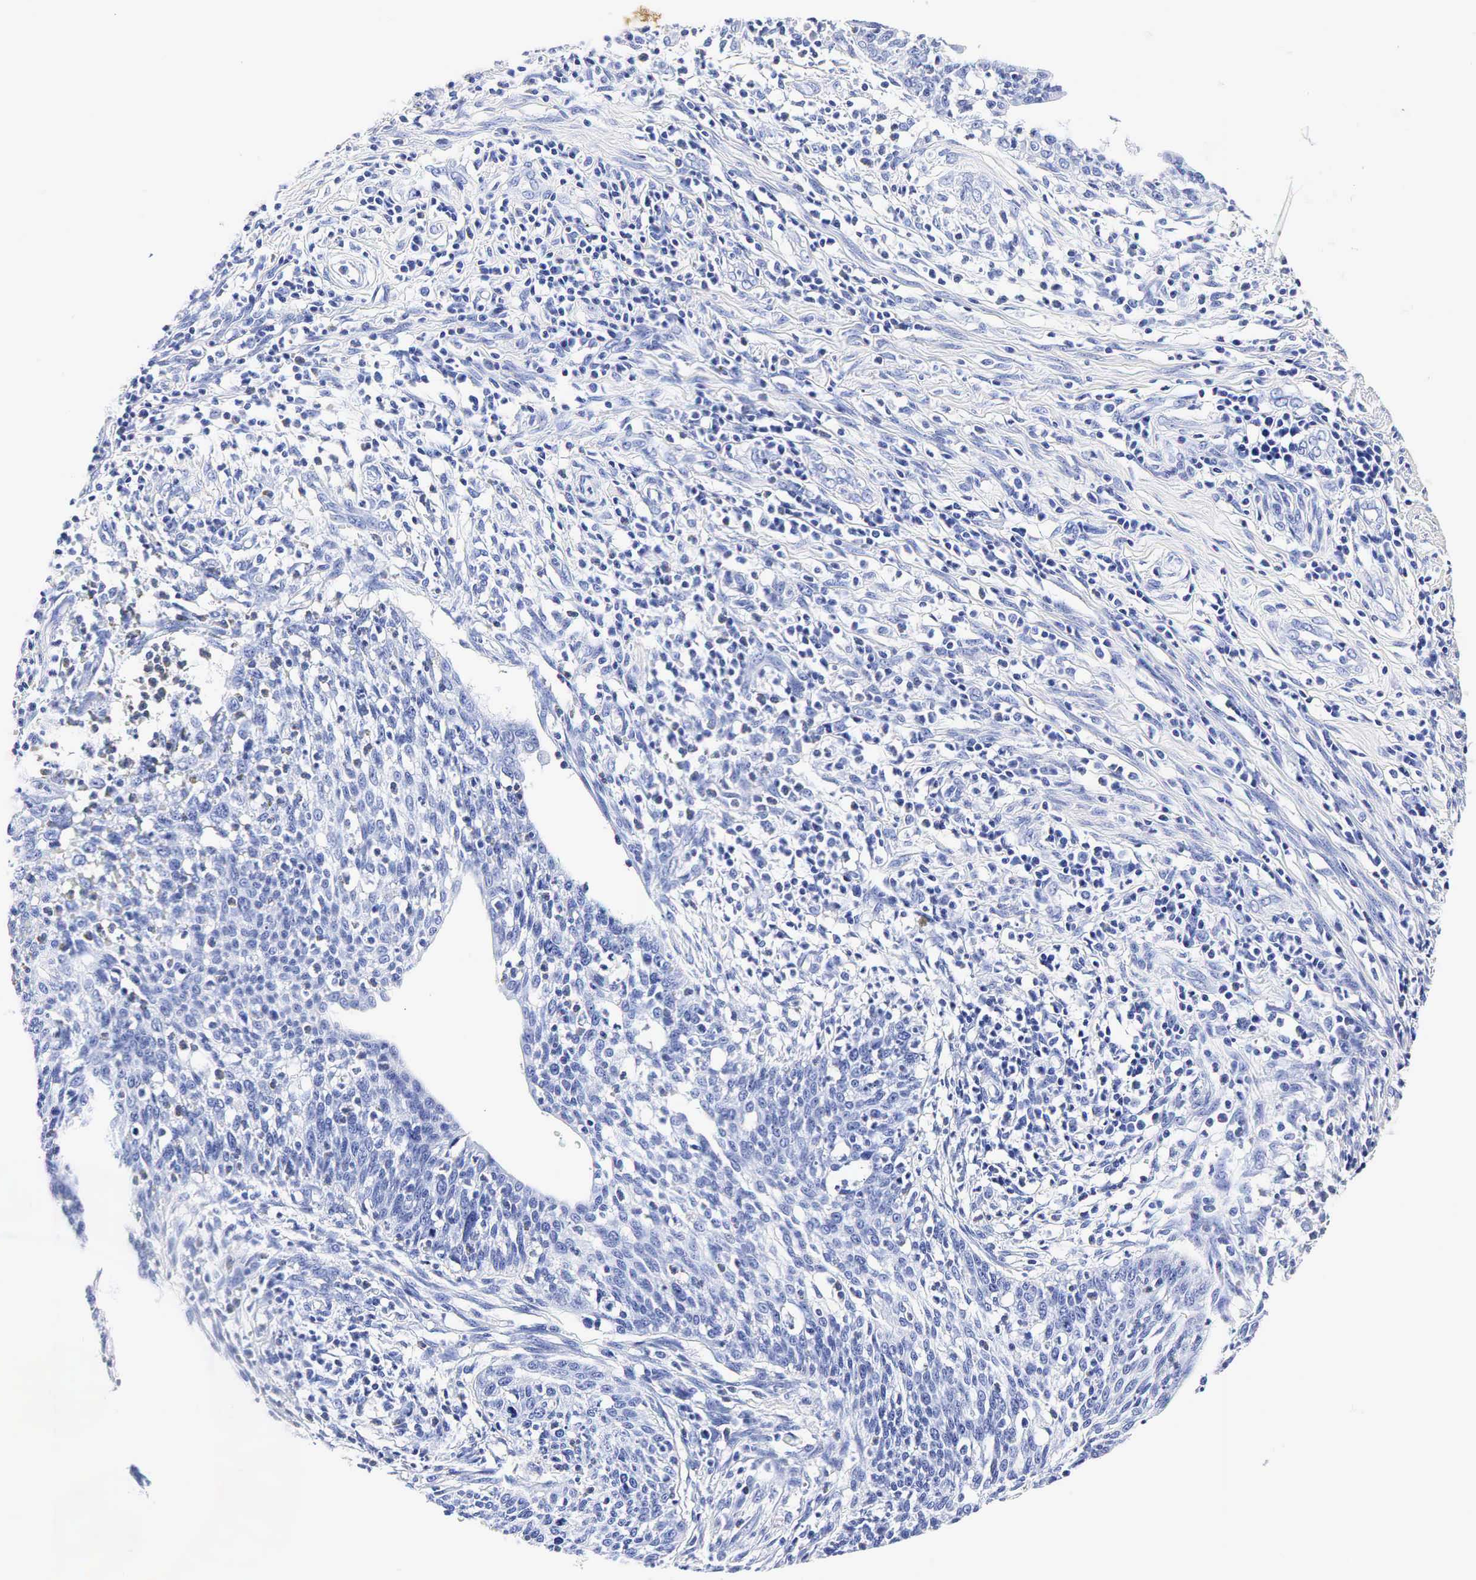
{"staining": {"intensity": "negative", "quantity": "none", "location": "none"}, "tissue": "cervical cancer", "cell_type": "Tumor cells", "image_type": "cancer", "snomed": [{"axis": "morphology", "description": "Squamous cell carcinoma, NOS"}, {"axis": "topography", "description": "Cervix"}], "caption": "Human cervical cancer stained for a protein using immunohistochemistry demonstrates no positivity in tumor cells.", "gene": "KLK3", "patient": {"sex": "female", "age": 41}}